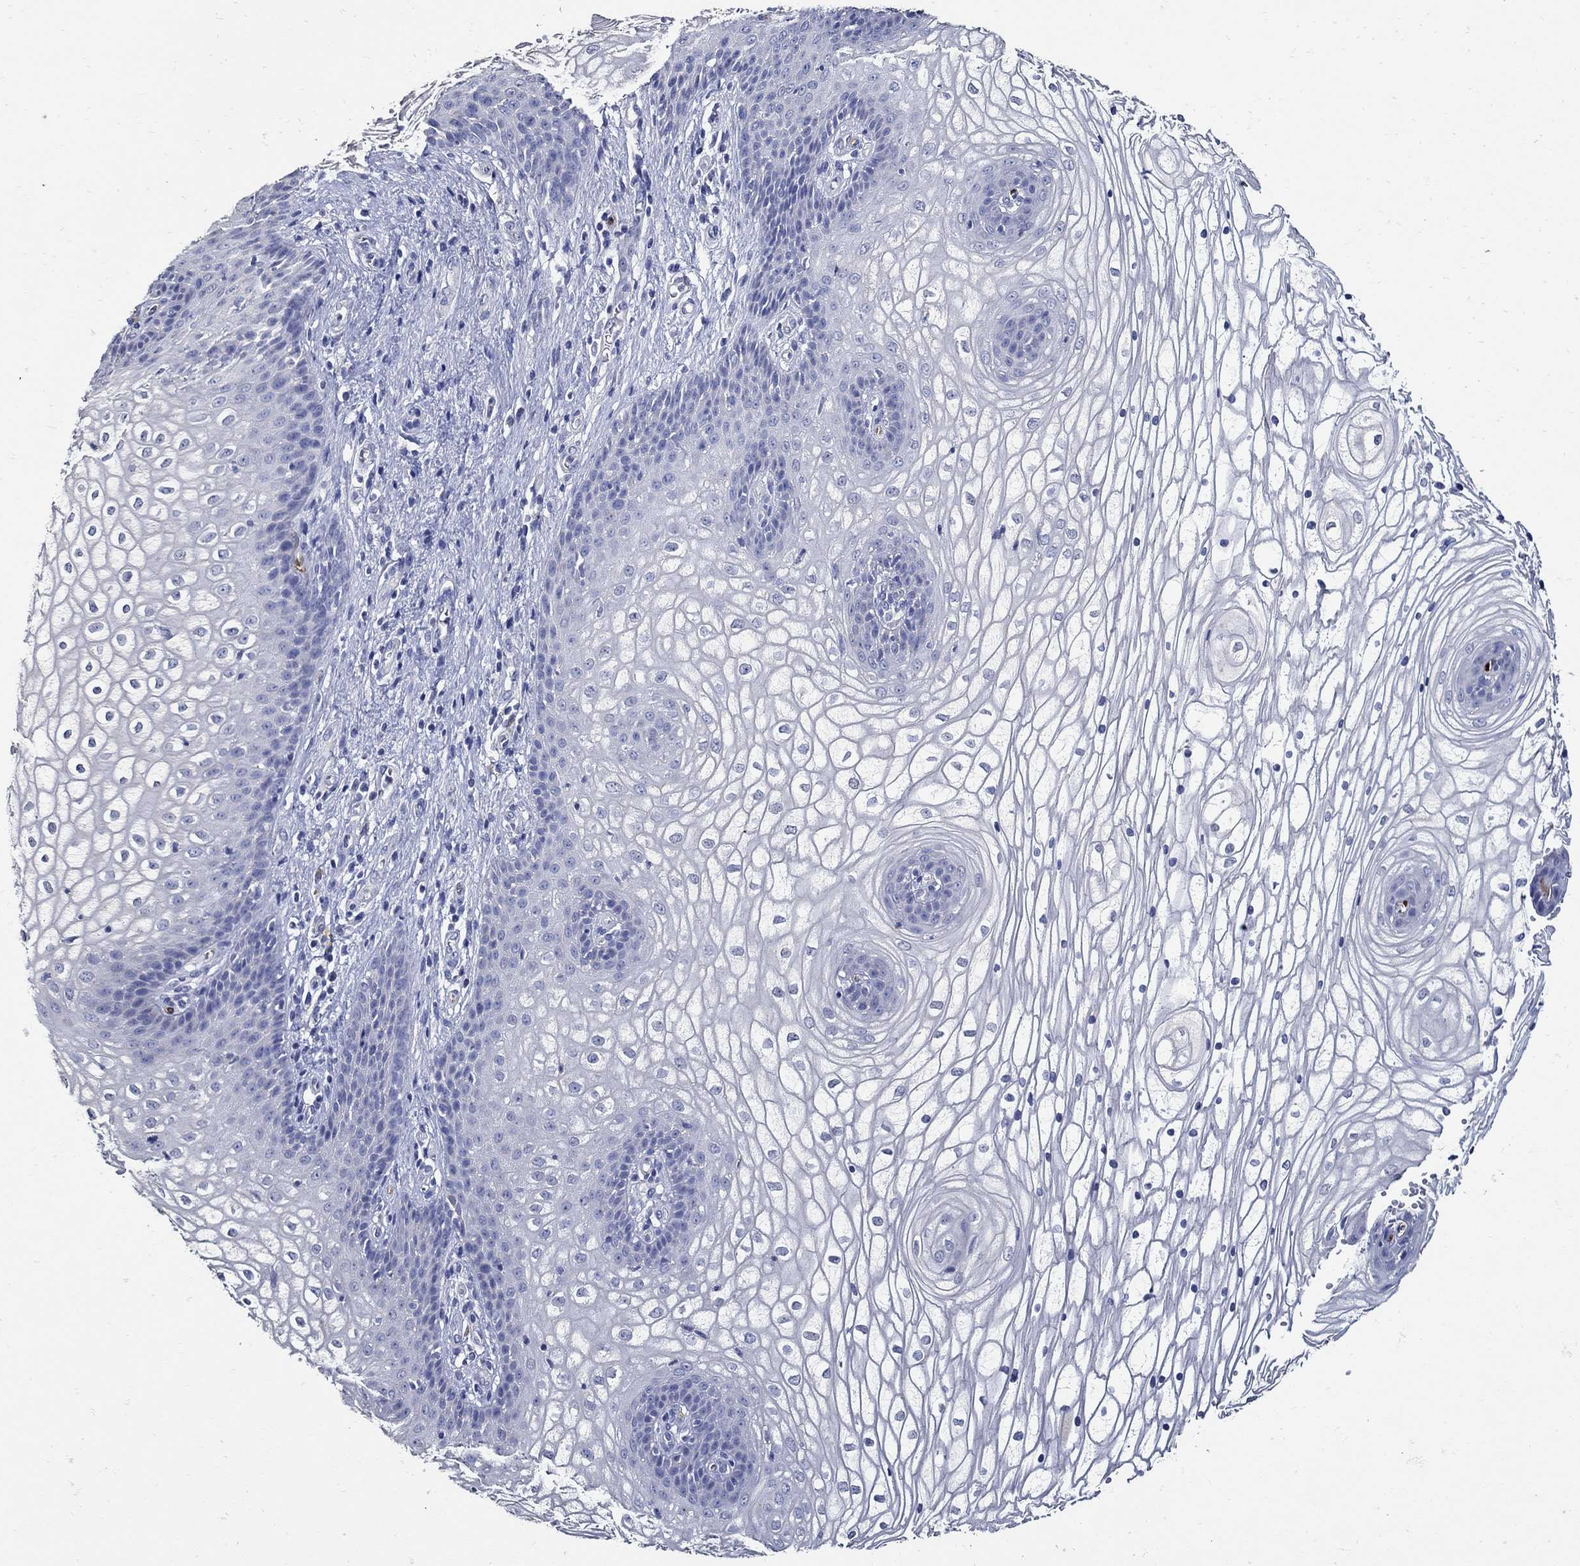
{"staining": {"intensity": "negative", "quantity": "none", "location": "none"}, "tissue": "vagina", "cell_type": "Squamous epithelial cells", "image_type": "normal", "snomed": [{"axis": "morphology", "description": "Normal tissue, NOS"}, {"axis": "topography", "description": "Vagina"}], "caption": "This is an immunohistochemistry image of benign human vagina. There is no positivity in squamous epithelial cells.", "gene": "PRX", "patient": {"sex": "female", "age": 34}}